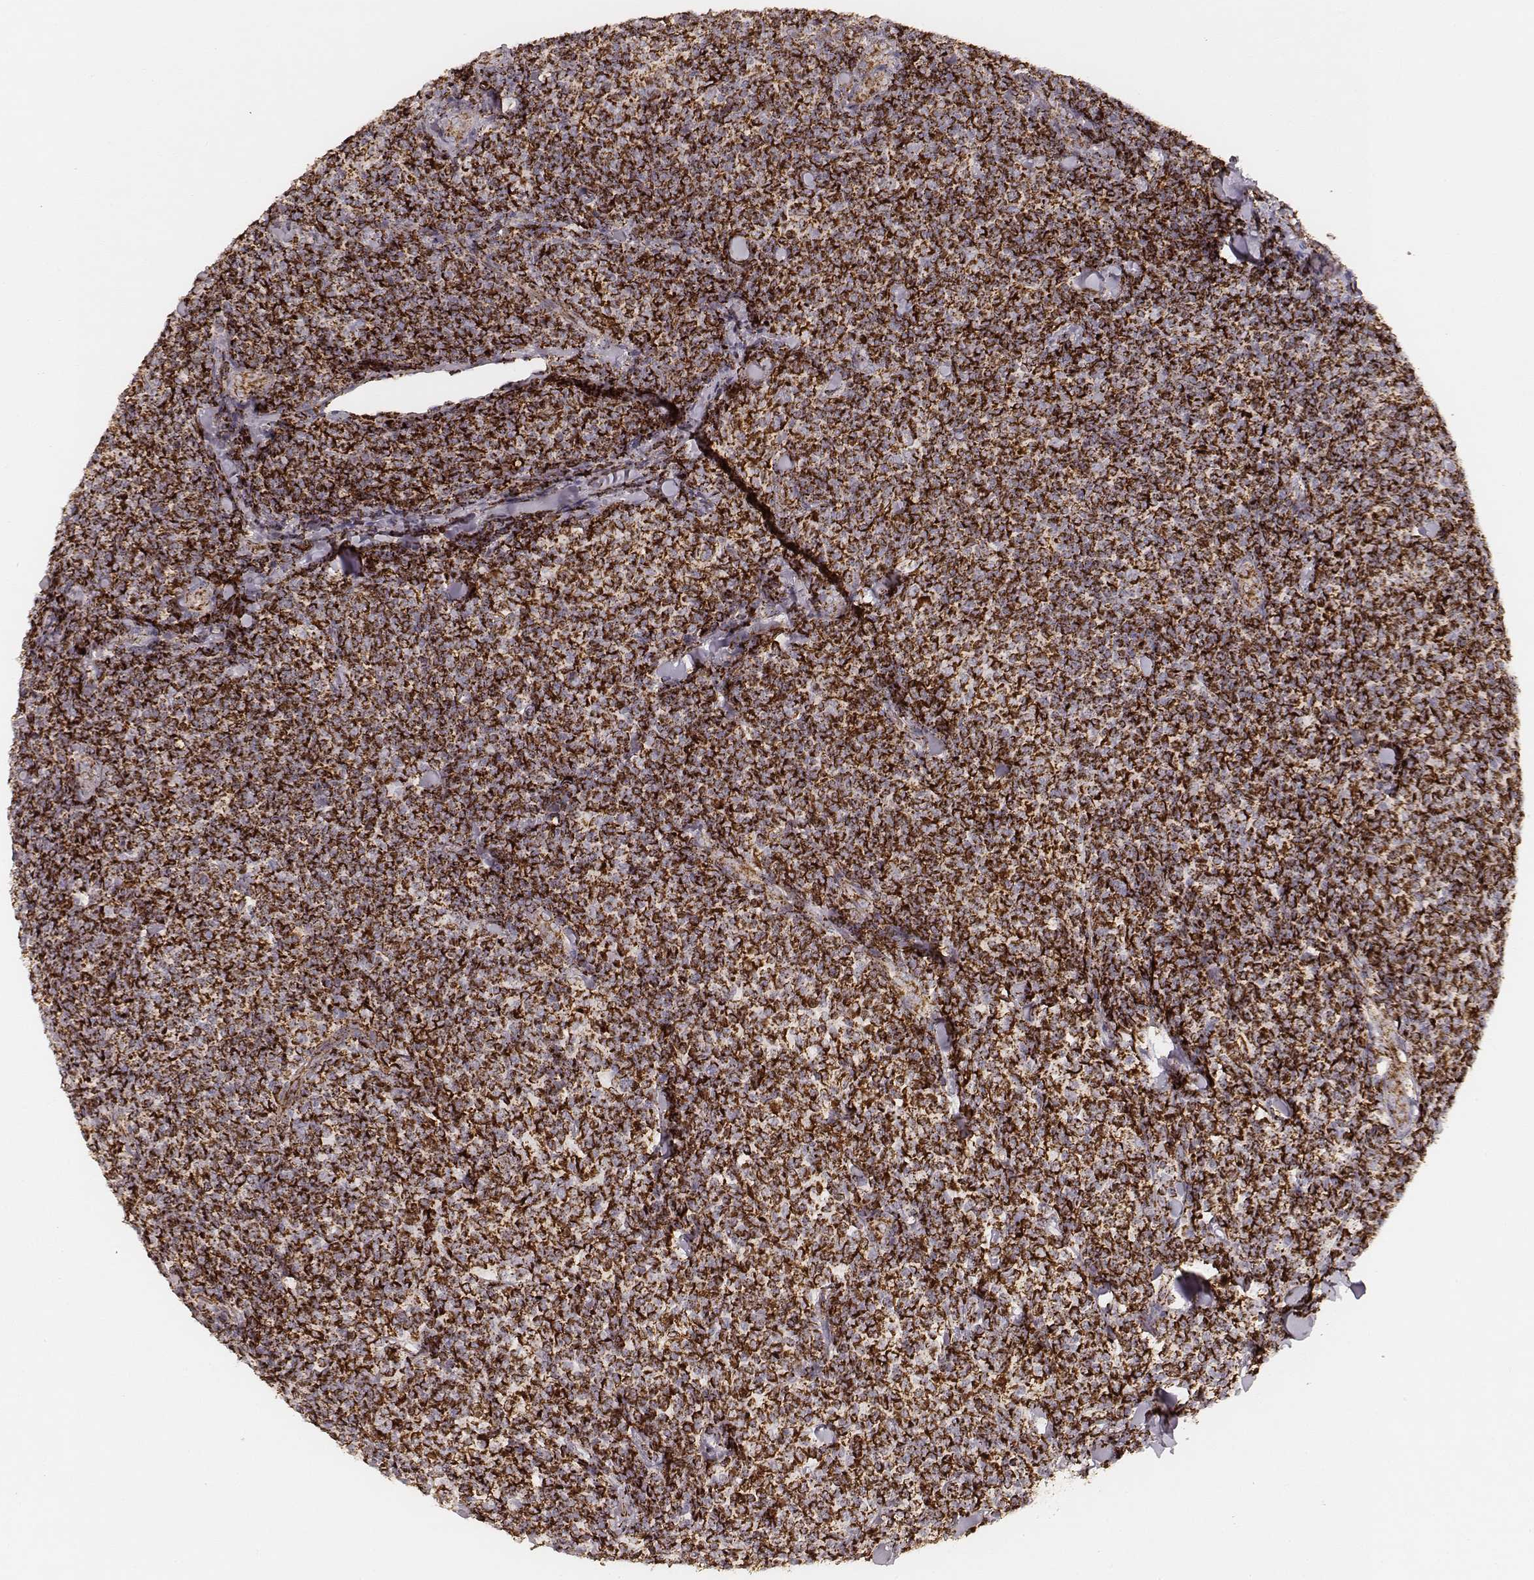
{"staining": {"intensity": "strong", "quantity": ">75%", "location": "cytoplasmic/membranous"}, "tissue": "lymphoma", "cell_type": "Tumor cells", "image_type": "cancer", "snomed": [{"axis": "morphology", "description": "Malignant lymphoma, non-Hodgkin's type, Low grade"}, {"axis": "topography", "description": "Lymph node"}], "caption": "Malignant lymphoma, non-Hodgkin's type (low-grade) was stained to show a protein in brown. There is high levels of strong cytoplasmic/membranous staining in about >75% of tumor cells. The protein is stained brown, and the nuclei are stained in blue (DAB IHC with brightfield microscopy, high magnification).", "gene": "CS", "patient": {"sex": "female", "age": 56}}